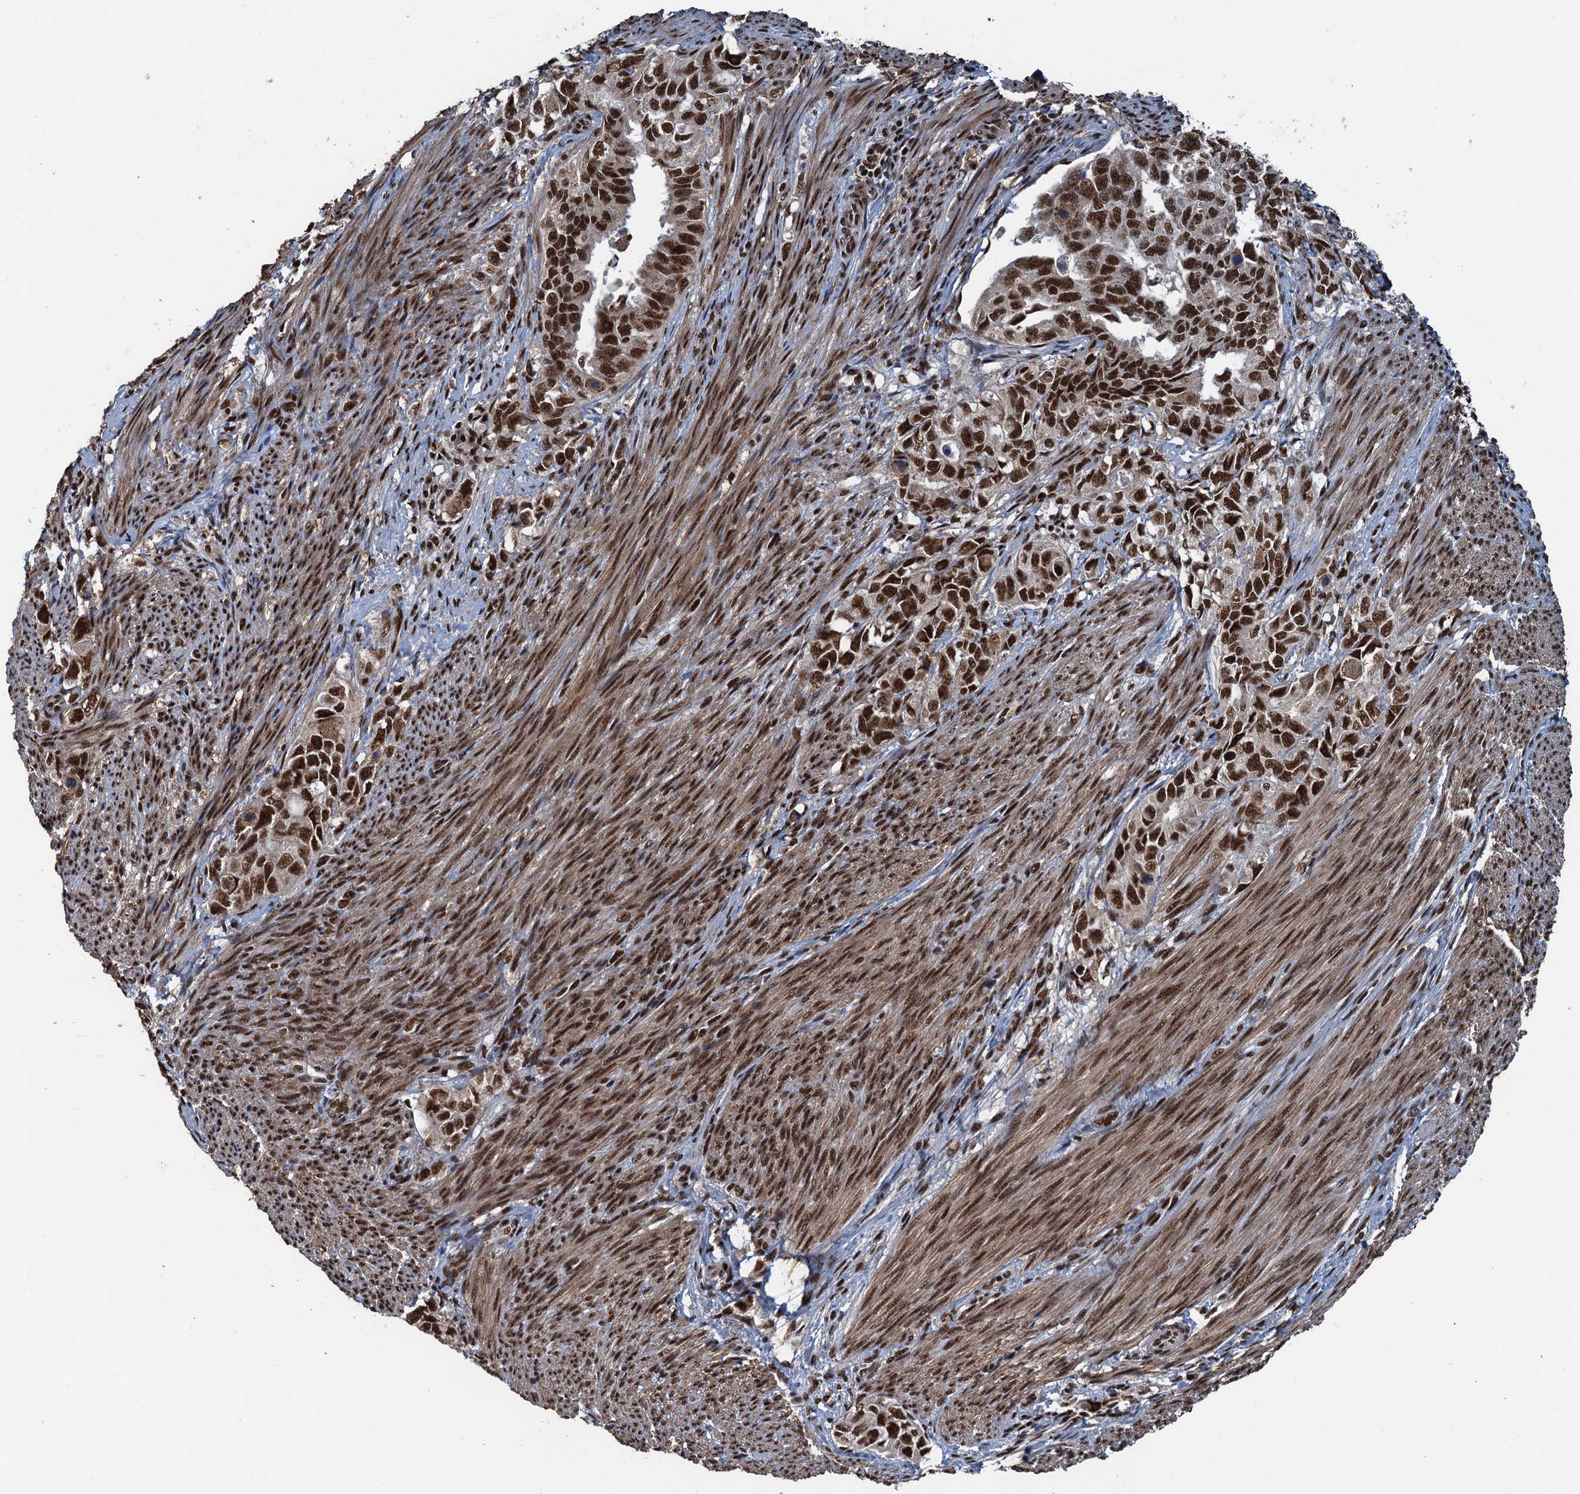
{"staining": {"intensity": "strong", "quantity": ">75%", "location": "nuclear"}, "tissue": "endometrial cancer", "cell_type": "Tumor cells", "image_type": "cancer", "snomed": [{"axis": "morphology", "description": "Adenocarcinoma, NOS"}, {"axis": "topography", "description": "Endometrium"}], "caption": "Immunohistochemistry (IHC) staining of endometrial cancer (adenocarcinoma), which displays high levels of strong nuclear staining in approximately >75% of tumor cells indicating strong nuclear protein expression. The staining was performed using DAB (brown) for protein detection and nuclei were counterstained in hematoxylin (blue).", "gene": "ZC3H18", "patient": {"sex": "female", "age": 65}}